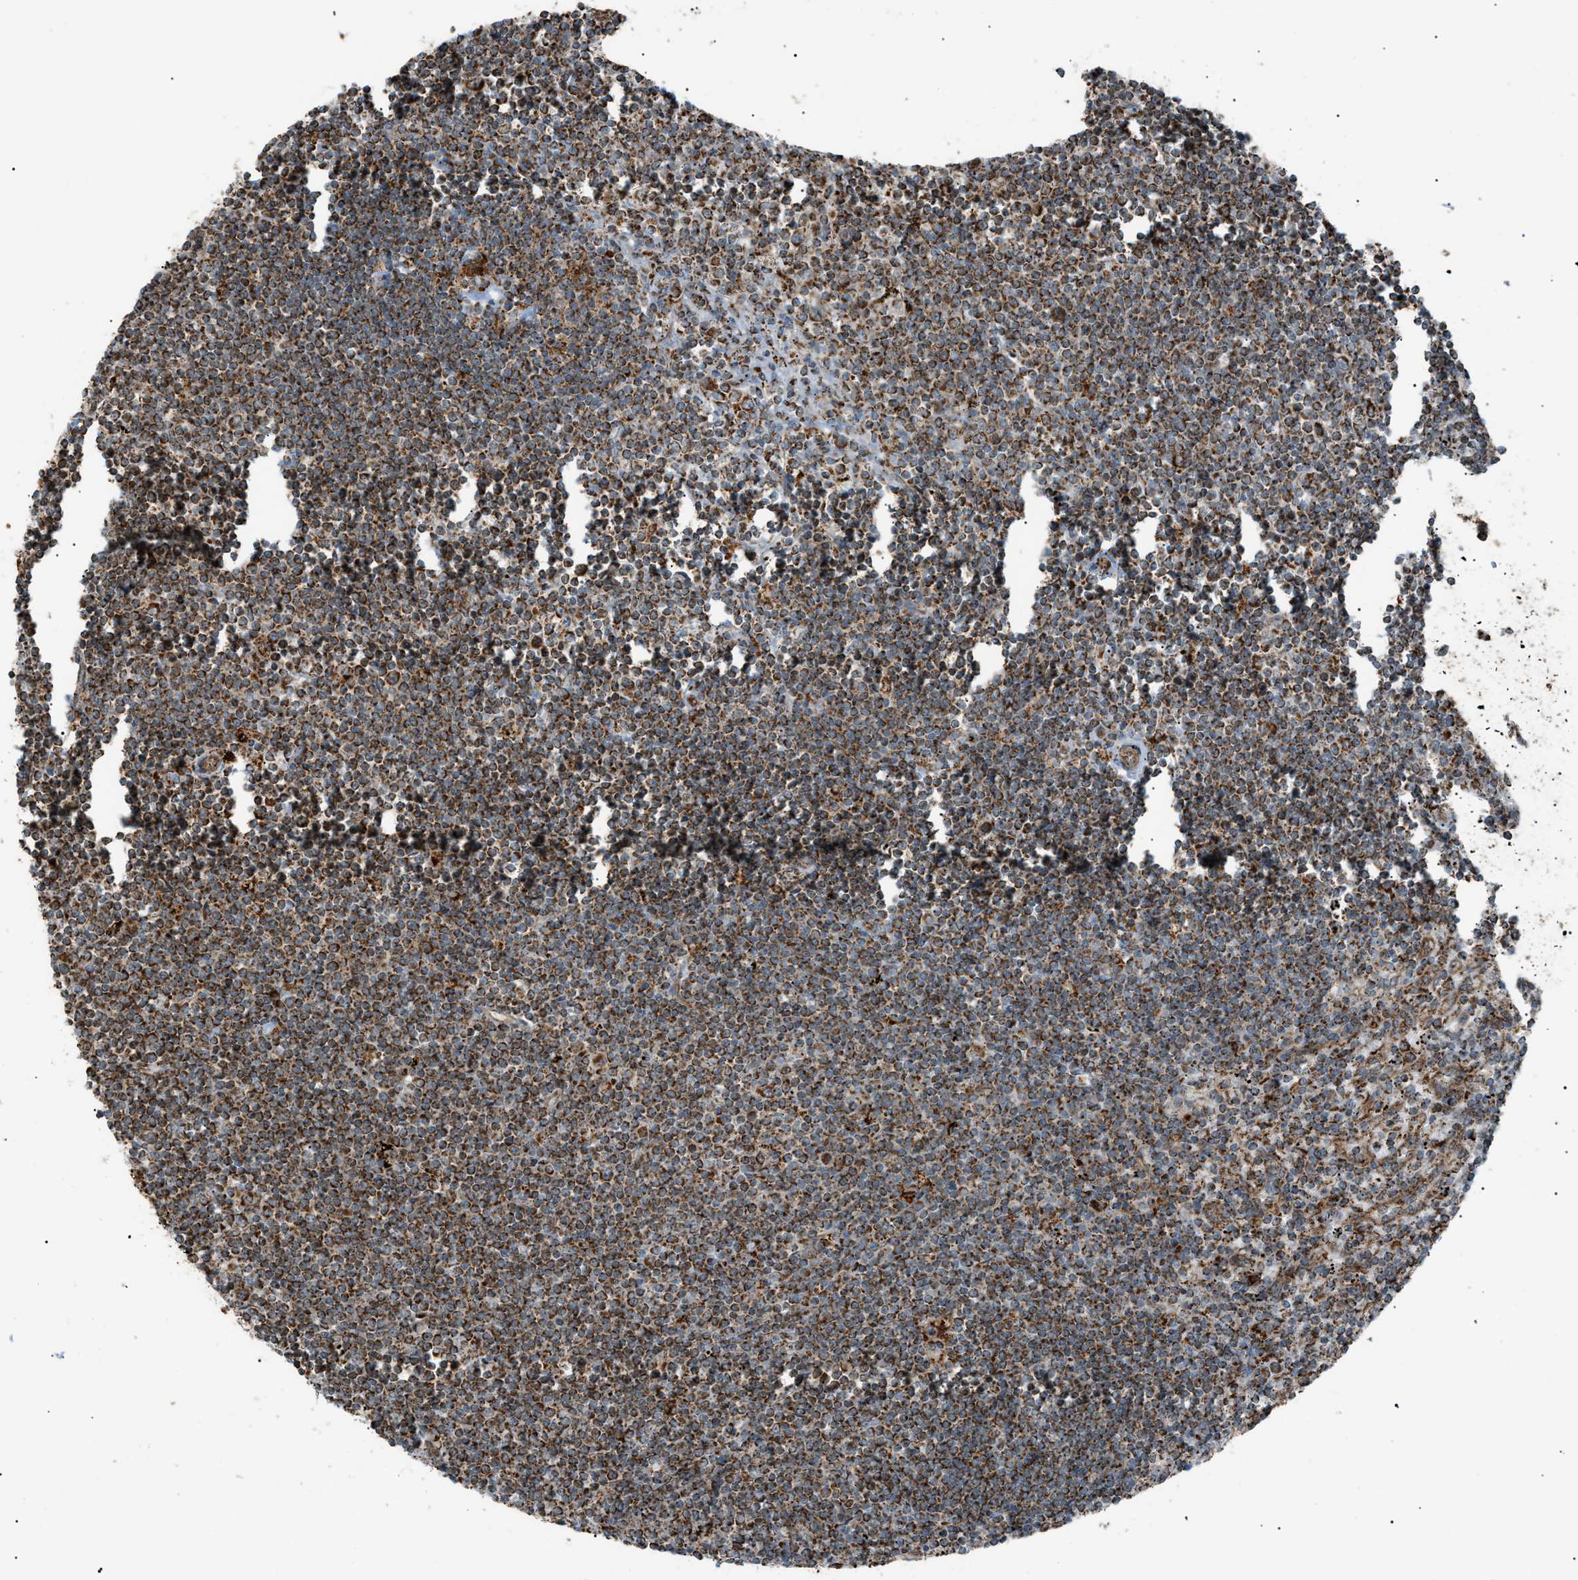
{"staining": {"intensity": "moderate", "quantity": ">75%", "location": "cytoplasmic/membranous"}, "tissue": "lymphoma", "cell_type": "Tumor cells", "image_type": "cancer", "snomed": [{"axis": "morphology", "description": "Malignant lymphoma, non-Hodgkin's type, Low grade"}, {"axis": "topography", "description": "Spleen"}], "caption": "Immunohistochemistry staining of lymphoma, which displays medium levels of moderate cytoplasmic/membranous expression in approximately >75% of tumor cells indicating moderate cytoplasmic/membranous protein expression. The staining was performed using DAB (brown) for protein detection and nuclei were counterstained in hematoxylin (blue).", "gene": "C1GALT1C1", "patient": {"sex": "male", "age": 76}}